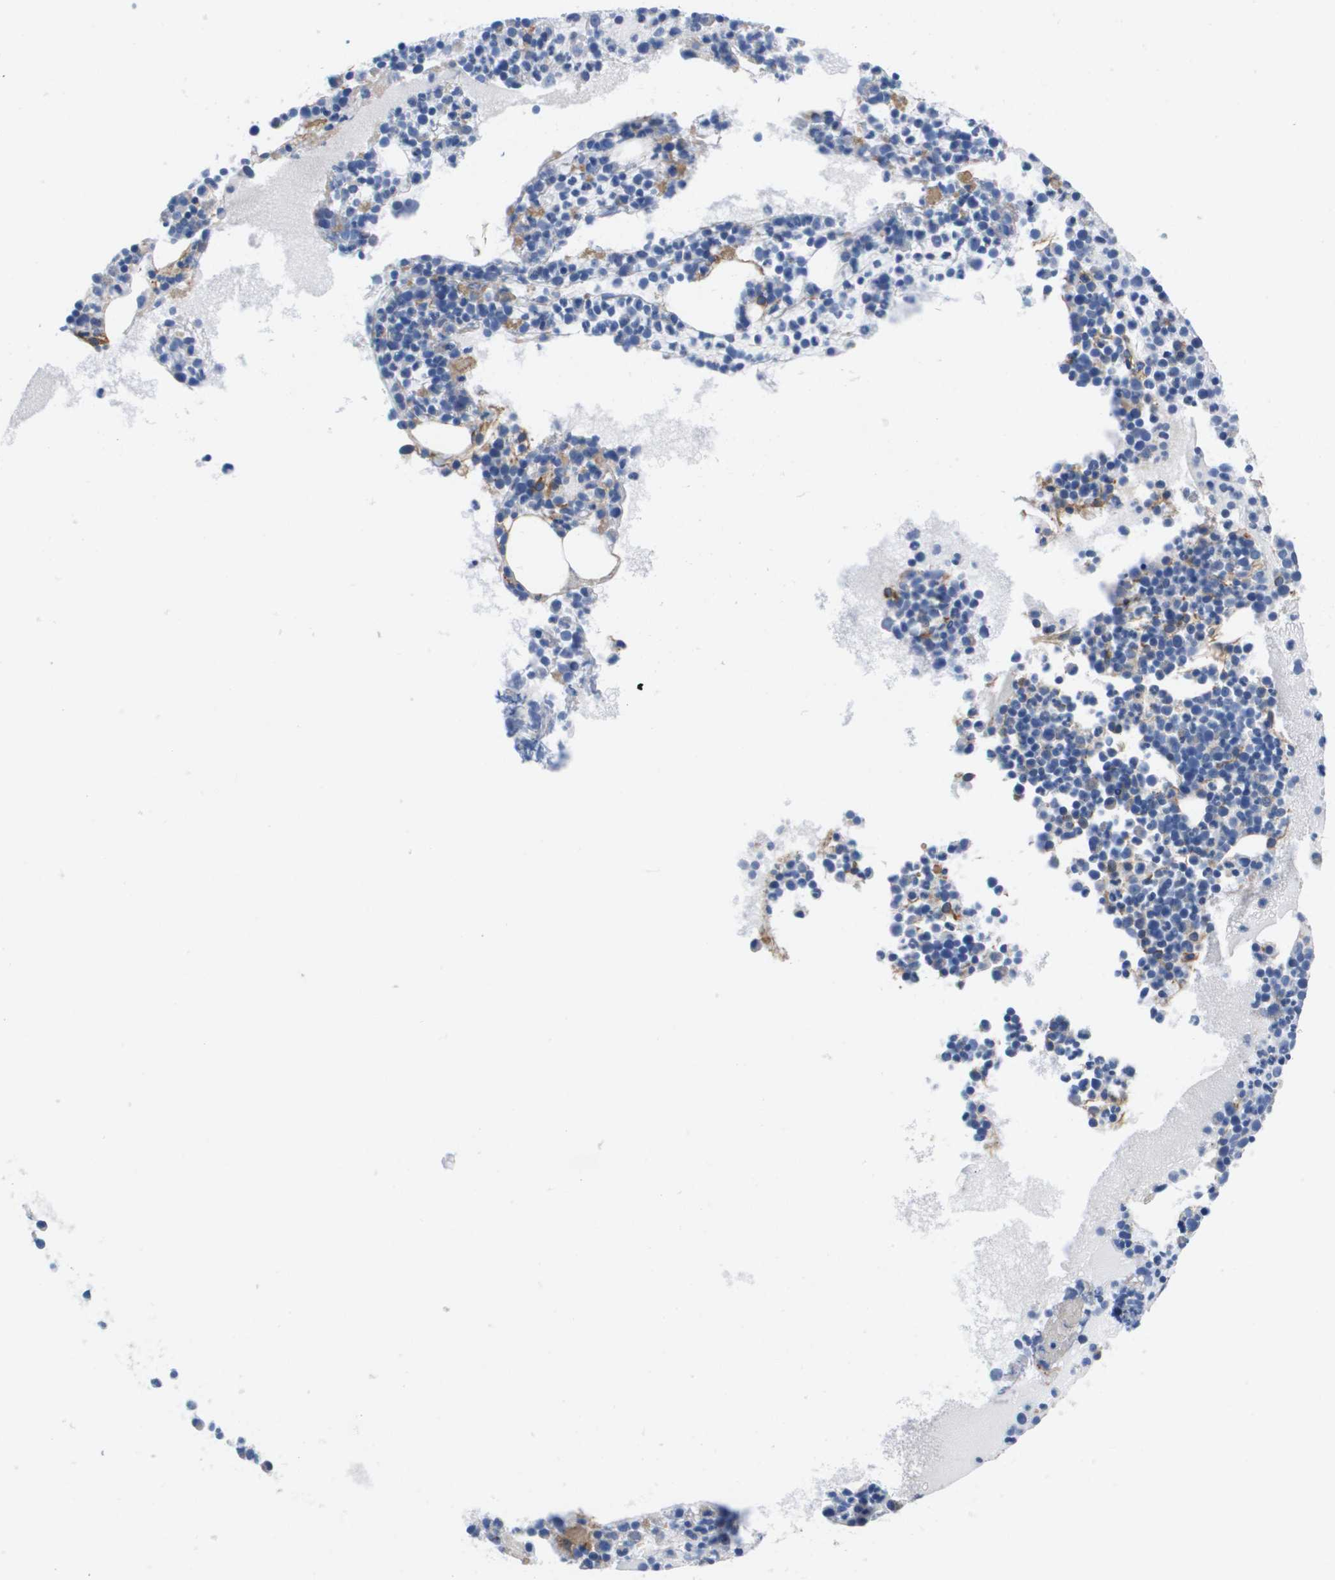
{"staining": {"intensity": "weak", "quantity": "<25%", "location": "cytoplasmic/membranous"}, "tissue": "bone marrow", "cell_type": "Hematopoietic cells", "image_type": "normal", "snomed": [{"axis": "morphology", "description": "Normal tissue, NOS"}, {"axis": "morphology", "description": "Inflammation, NOS"}, {"axis": "topography", "description": "Bone marrow"}], "caption": "DAB immunohistochemical staining of unremarkable human bone marrow reveals no significant staining in hematopoietic cells.", "gene": "LPP", "patient": {"sex": "male", "age": 58}}